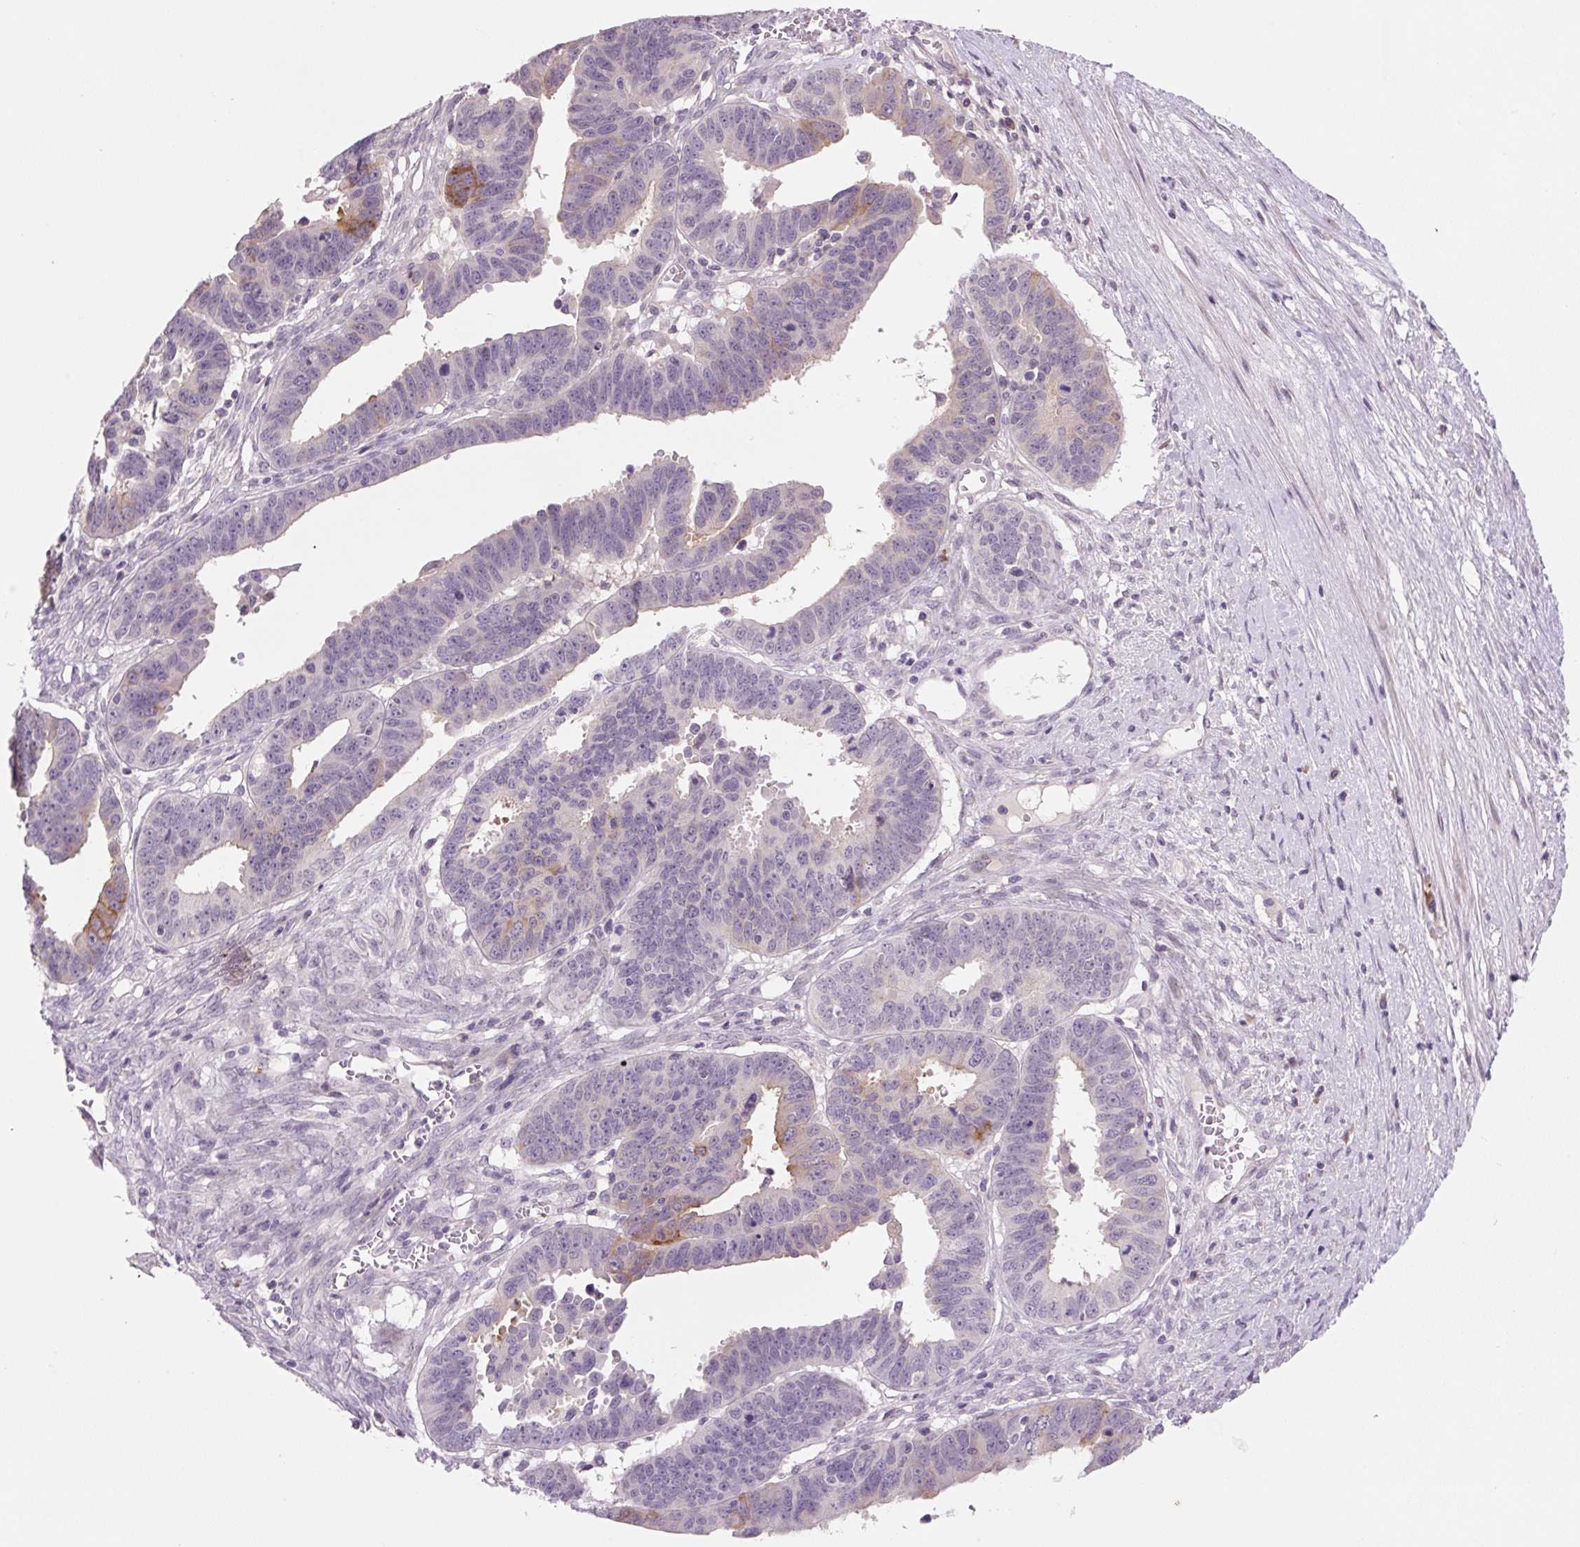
{"staining": {"intensity": "moderate", "quantity": "<25%", "location": "cytoplasmic/membranous"}, "tissue": "ovarian cancer", "cell_type": "Tumor cells", "image_type": "cancer", "snomed": [{"axis": "morphology", "description": "Carcinoma, endometroid"}, {"axis": "morphology", "description": "Cystadenocarcinoma, serous, NOS"}, {"axis": "topography", "description": "Ovary"}], "caption": "Immunohistochemistry photomicrograph of neoplastic tissue: human ovarian cancer stained using IHC demonstrates low levels of moderate protein expression localized specifically in the cytoplasmic/membranous of tumor cells, appearing as a cytoplasmic/membranous brown color.", "gene": "TMEM100", "patient": {"sex": "female", "age": 45}}